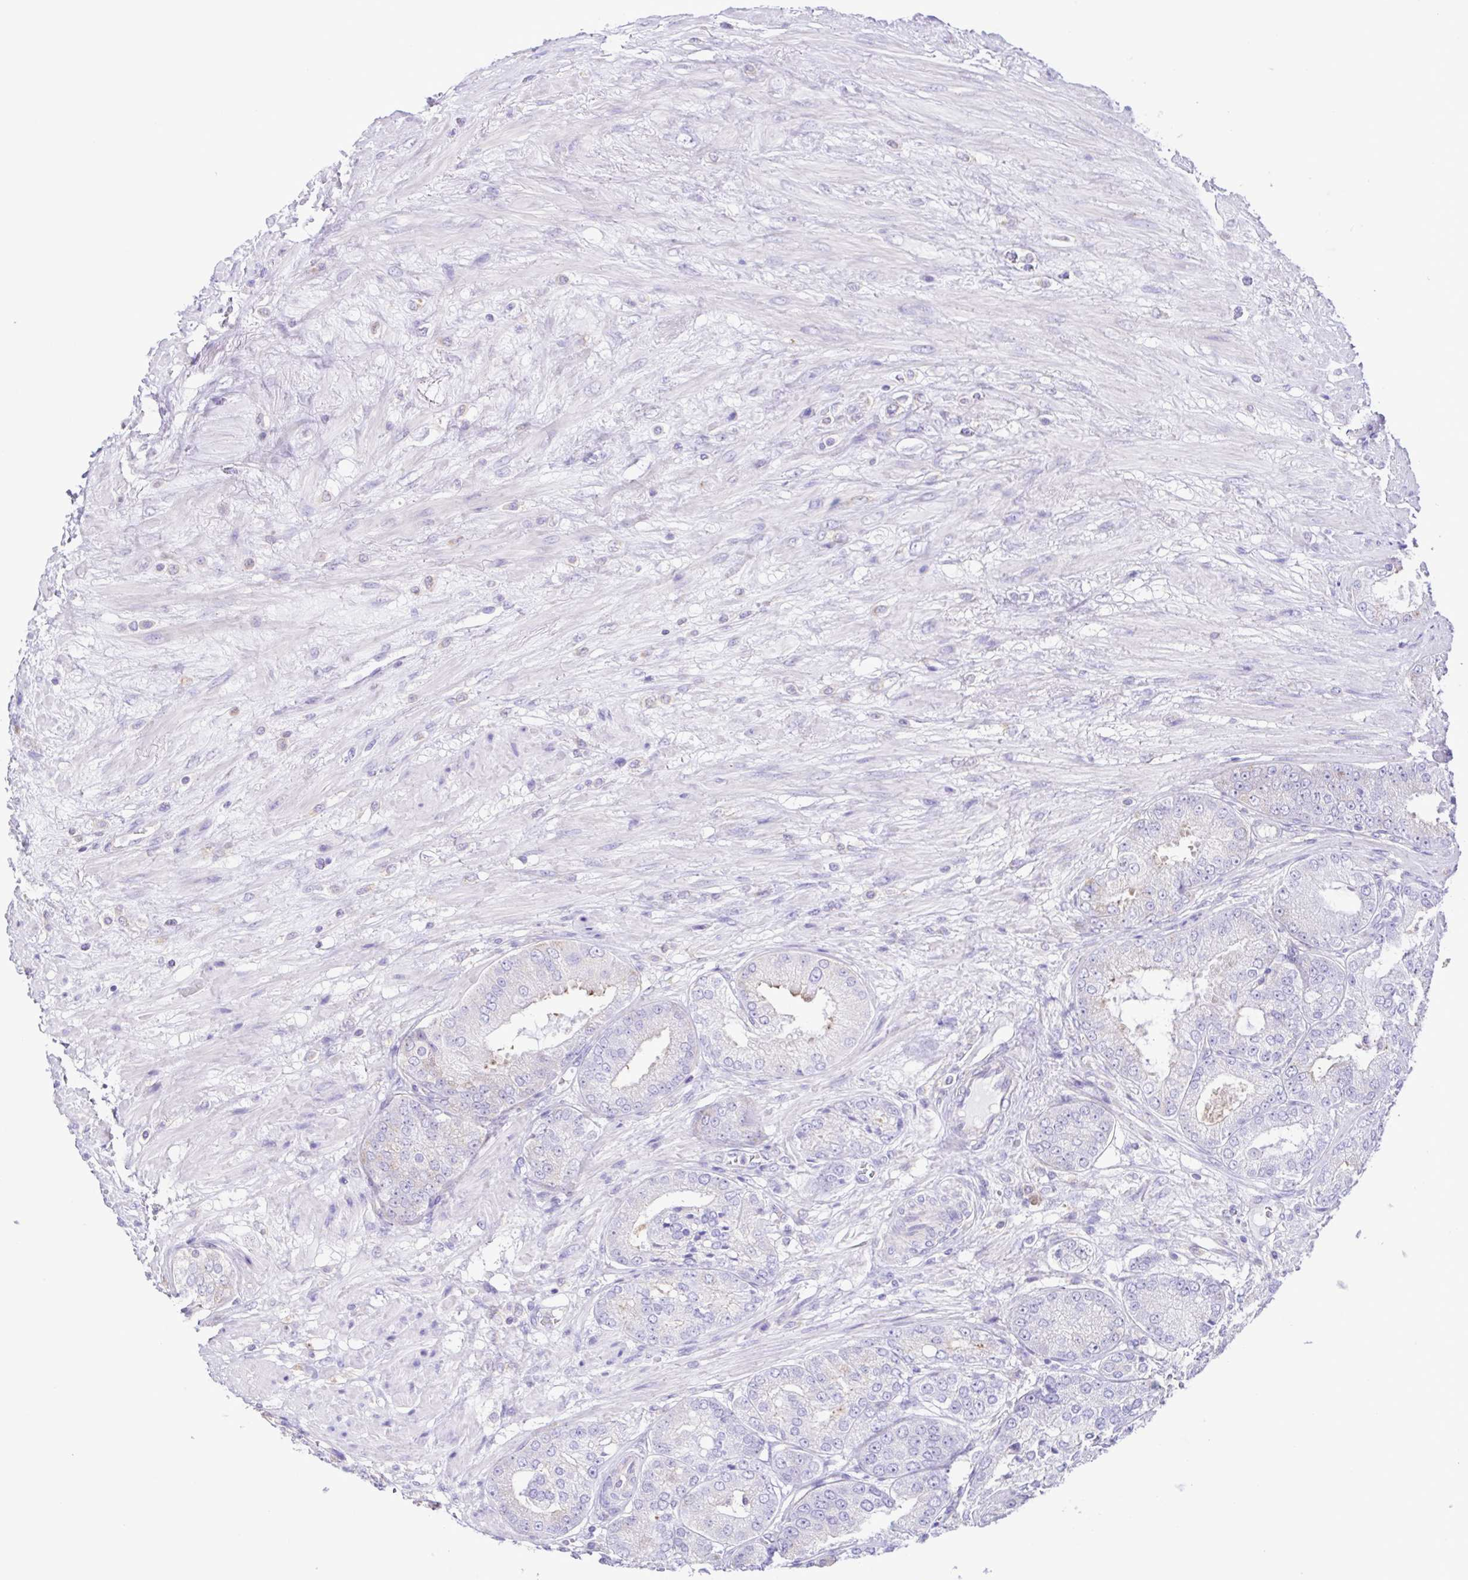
{"staining": {"intensity": "weak", "quantity": "<25%", "location": "cytoplasmic/membranous"}, "tissue": "prostate cancer", "cell_type": "Tumor cells", "image_type": "cancer", "snomed": [{"axis": "morphology", "description": "Adenocarcinoma, High grade"}, {"axis": "topography", "description": "Prostate"}], "caption": "Protein analysis of prostate cancer shows no significant positivity in tumor cells.", "gene": "CYP17A1", "patient": {"sex": "male", "age": 71}}